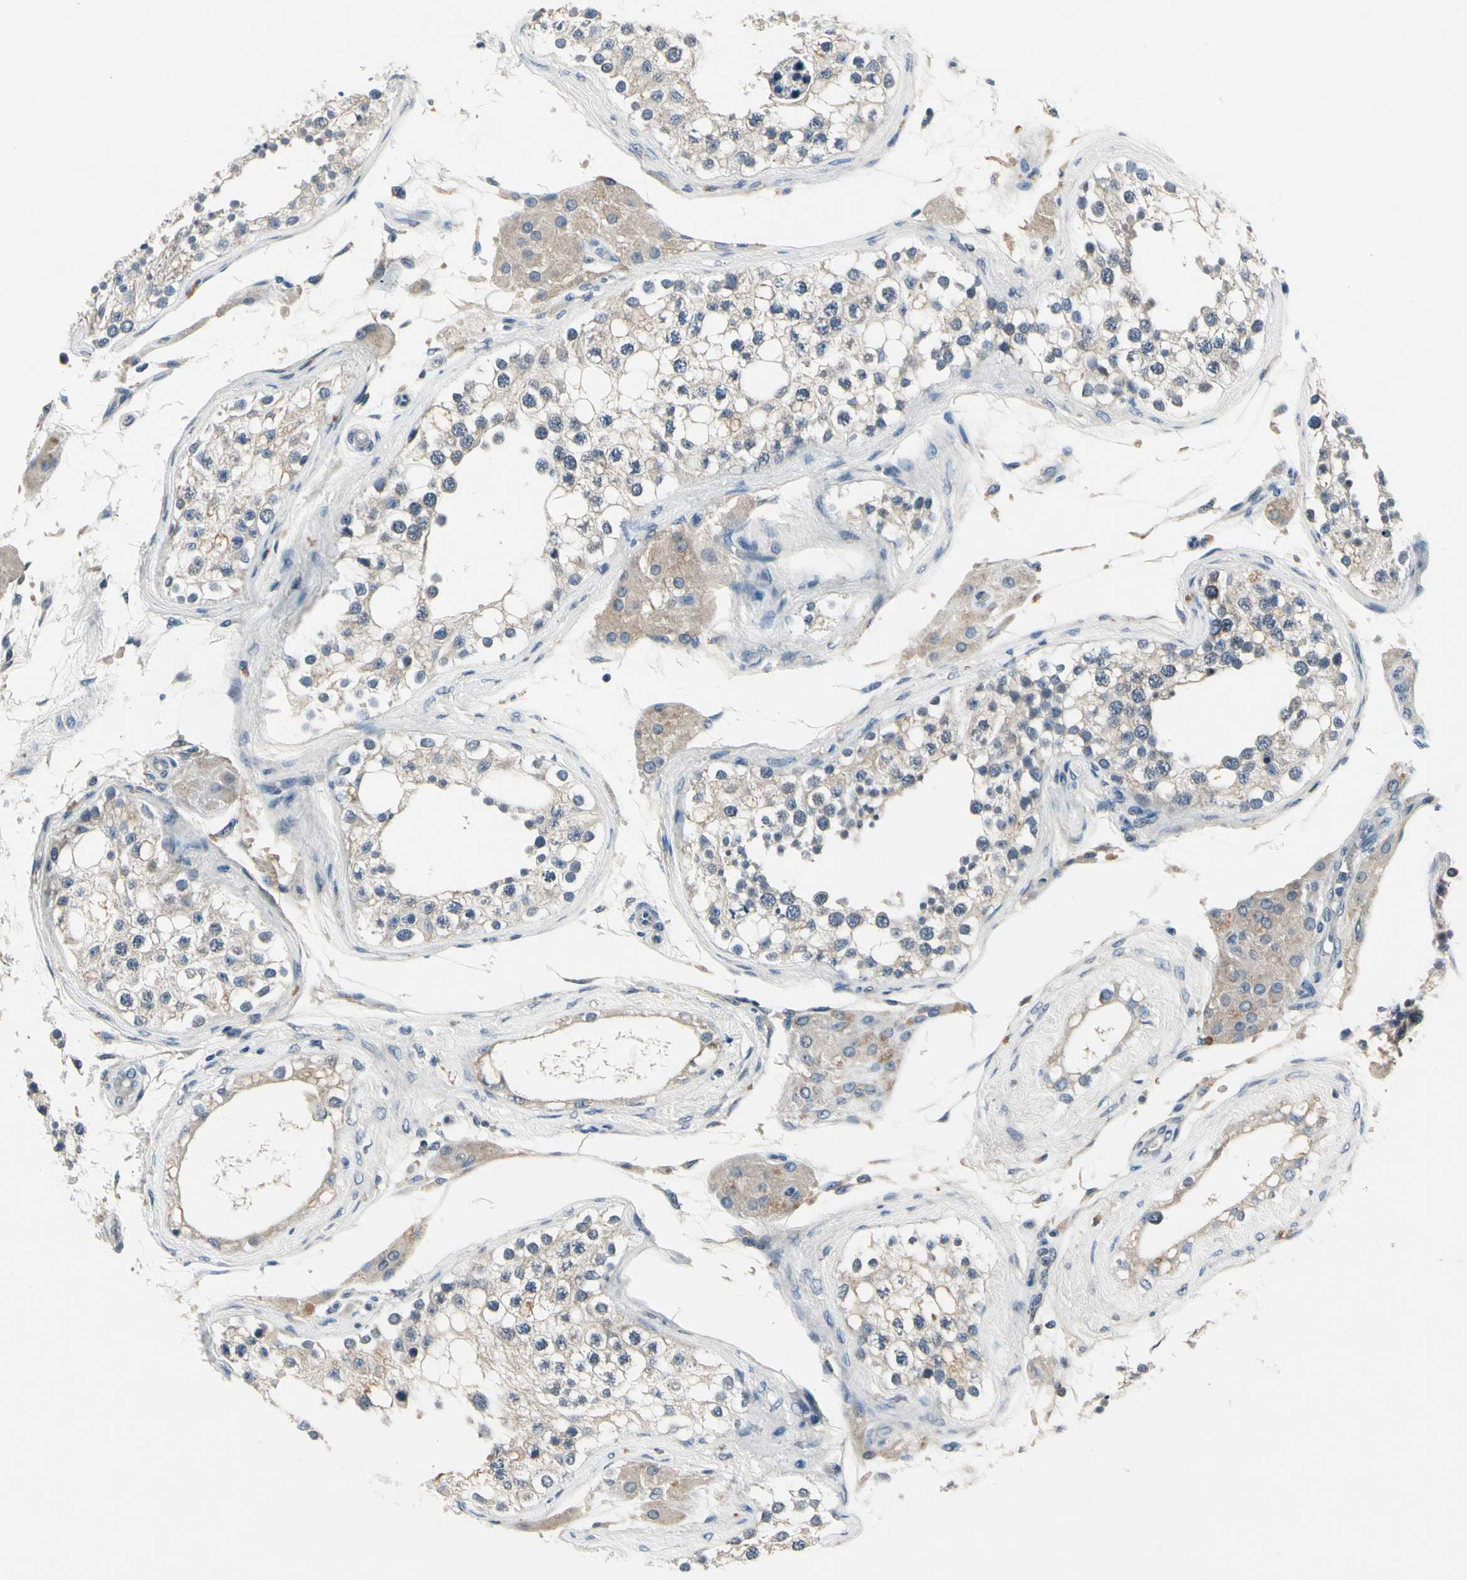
{"staining": {"intensity": "weak", "quantity": "<25%", "location": "cytoplasmic/membranous"}, "tissue": "testis", "cell_type": "Cells in seminiferous ducts", "image_type": "normal", "snomed": [{"axis": "morphology", "description": "Normal tissue, NOS"}, {"axis": "topography", "description": "Testis"}], "caption": "Immunohistochemistry (IHC) of unremarkable human testis displays no staining in cells in seminiferous ducts. (Brightfield microscopy of DAB IHC at high magnification).", "gene": "SELENOK", "patient": {"sex": "male", "age": 68}}